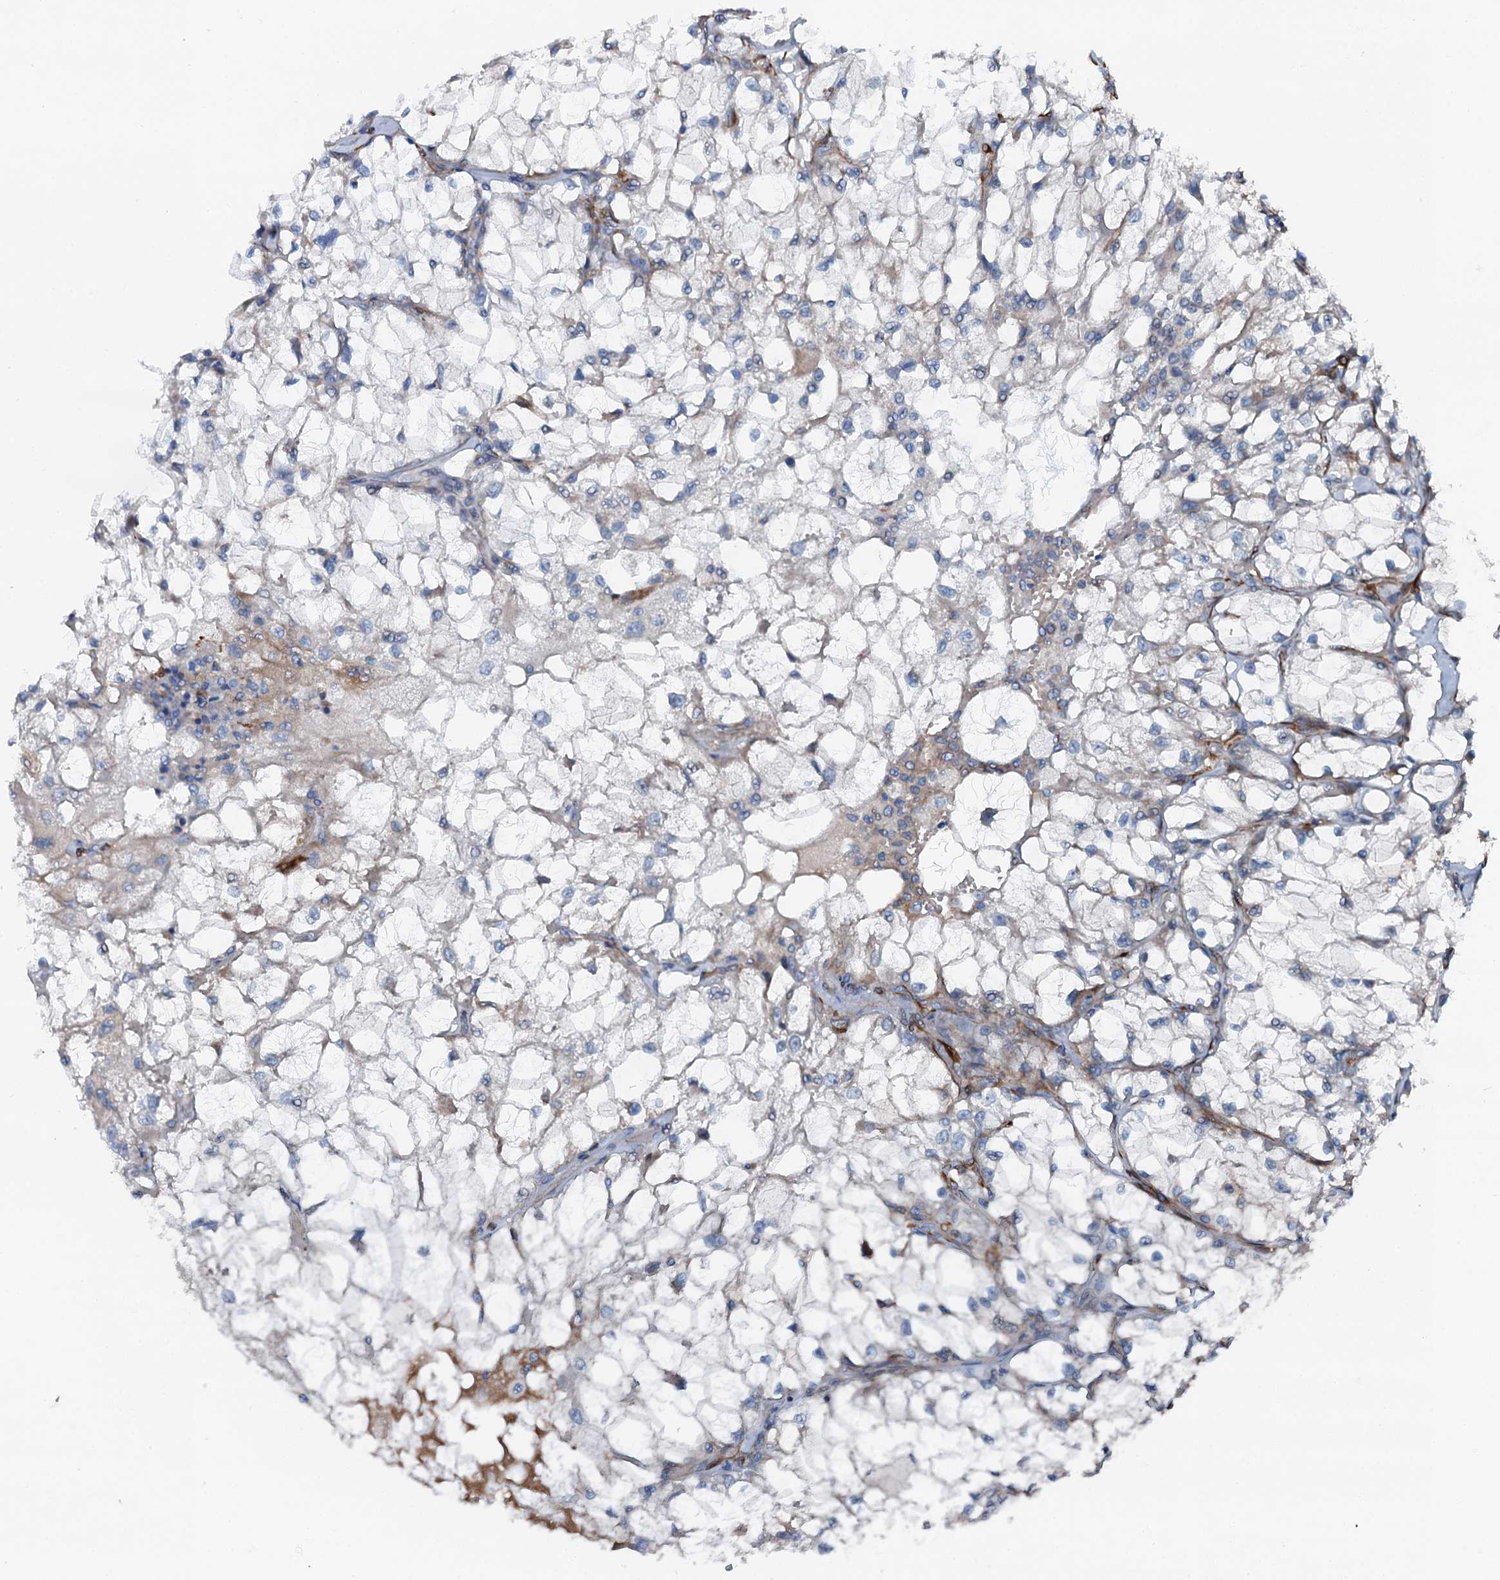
{"staining": {"intensity": "negative", "quantity": "none", "location": "none"}, "tissue": "renal cancer", "cell_type": "Tumor cells", "image_type": "cancer", "snomed": [{"axis": "morphology", "description": "Adenocarcinoma, NOS"}, {"axis": "topography", "description": "Kidney"}], "caption": "This is an IHC photomicrograph of human renal adenocarcinoma. There is no expression in tumor cells.", "gene": "GFOD2", "patient": {"sex": "female", "age": 69}}